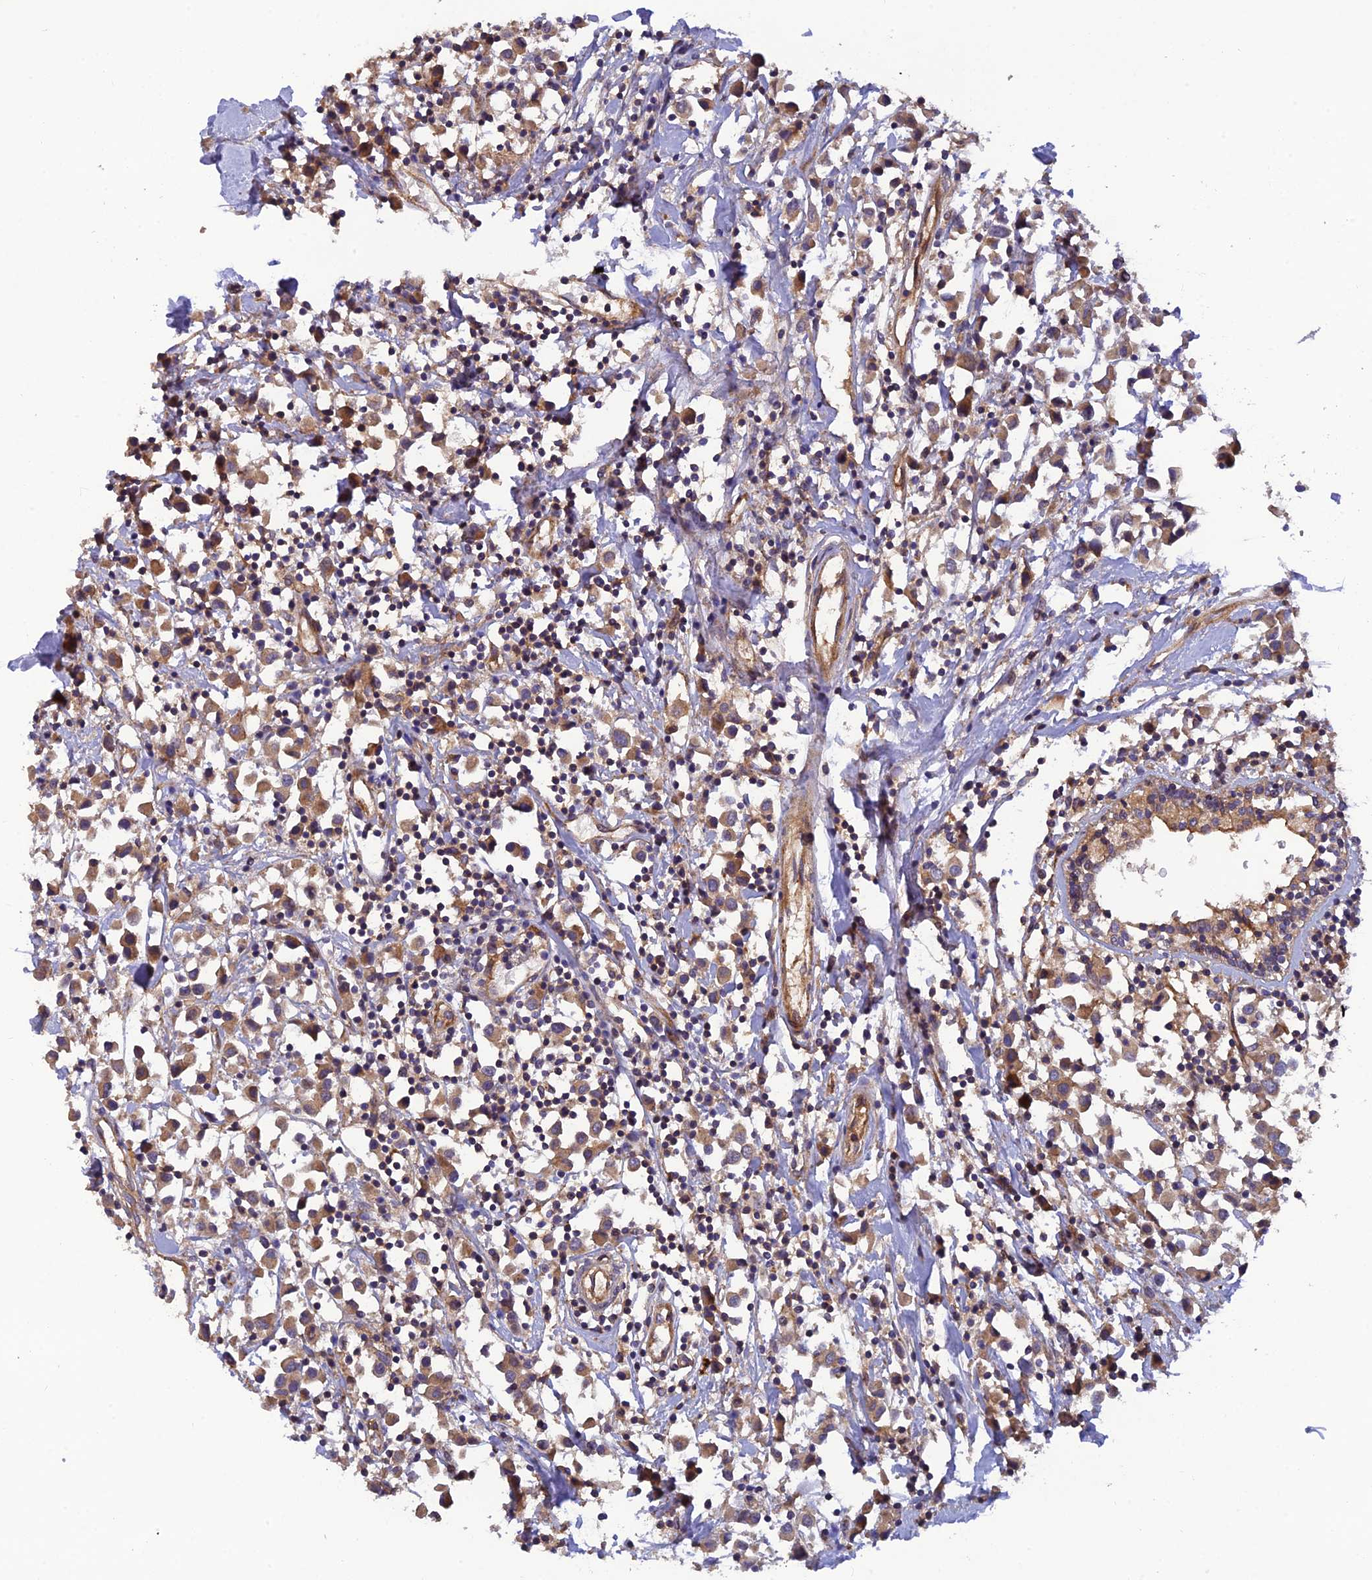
{"staining": {"intensity": "moderate", "quantity": ">75%", "location": "cytoplasmic/membranous"}, "tissue": "breast cancer", "cell_type": "Tumor cells", "image_type": "cancer", "snomed": [{"axis": "morphology", "description": "Duct carcinoma"}, {"axis": "topography", "description": "Breast"}], "caption": "Invasive ductal carcinoma (breast) stained for a protein shows moderate cytoplasmic/membranous positivity in tumor cells.", "gene": "ADAMTS15", "patient": {"sex": "female", "age": 61}}